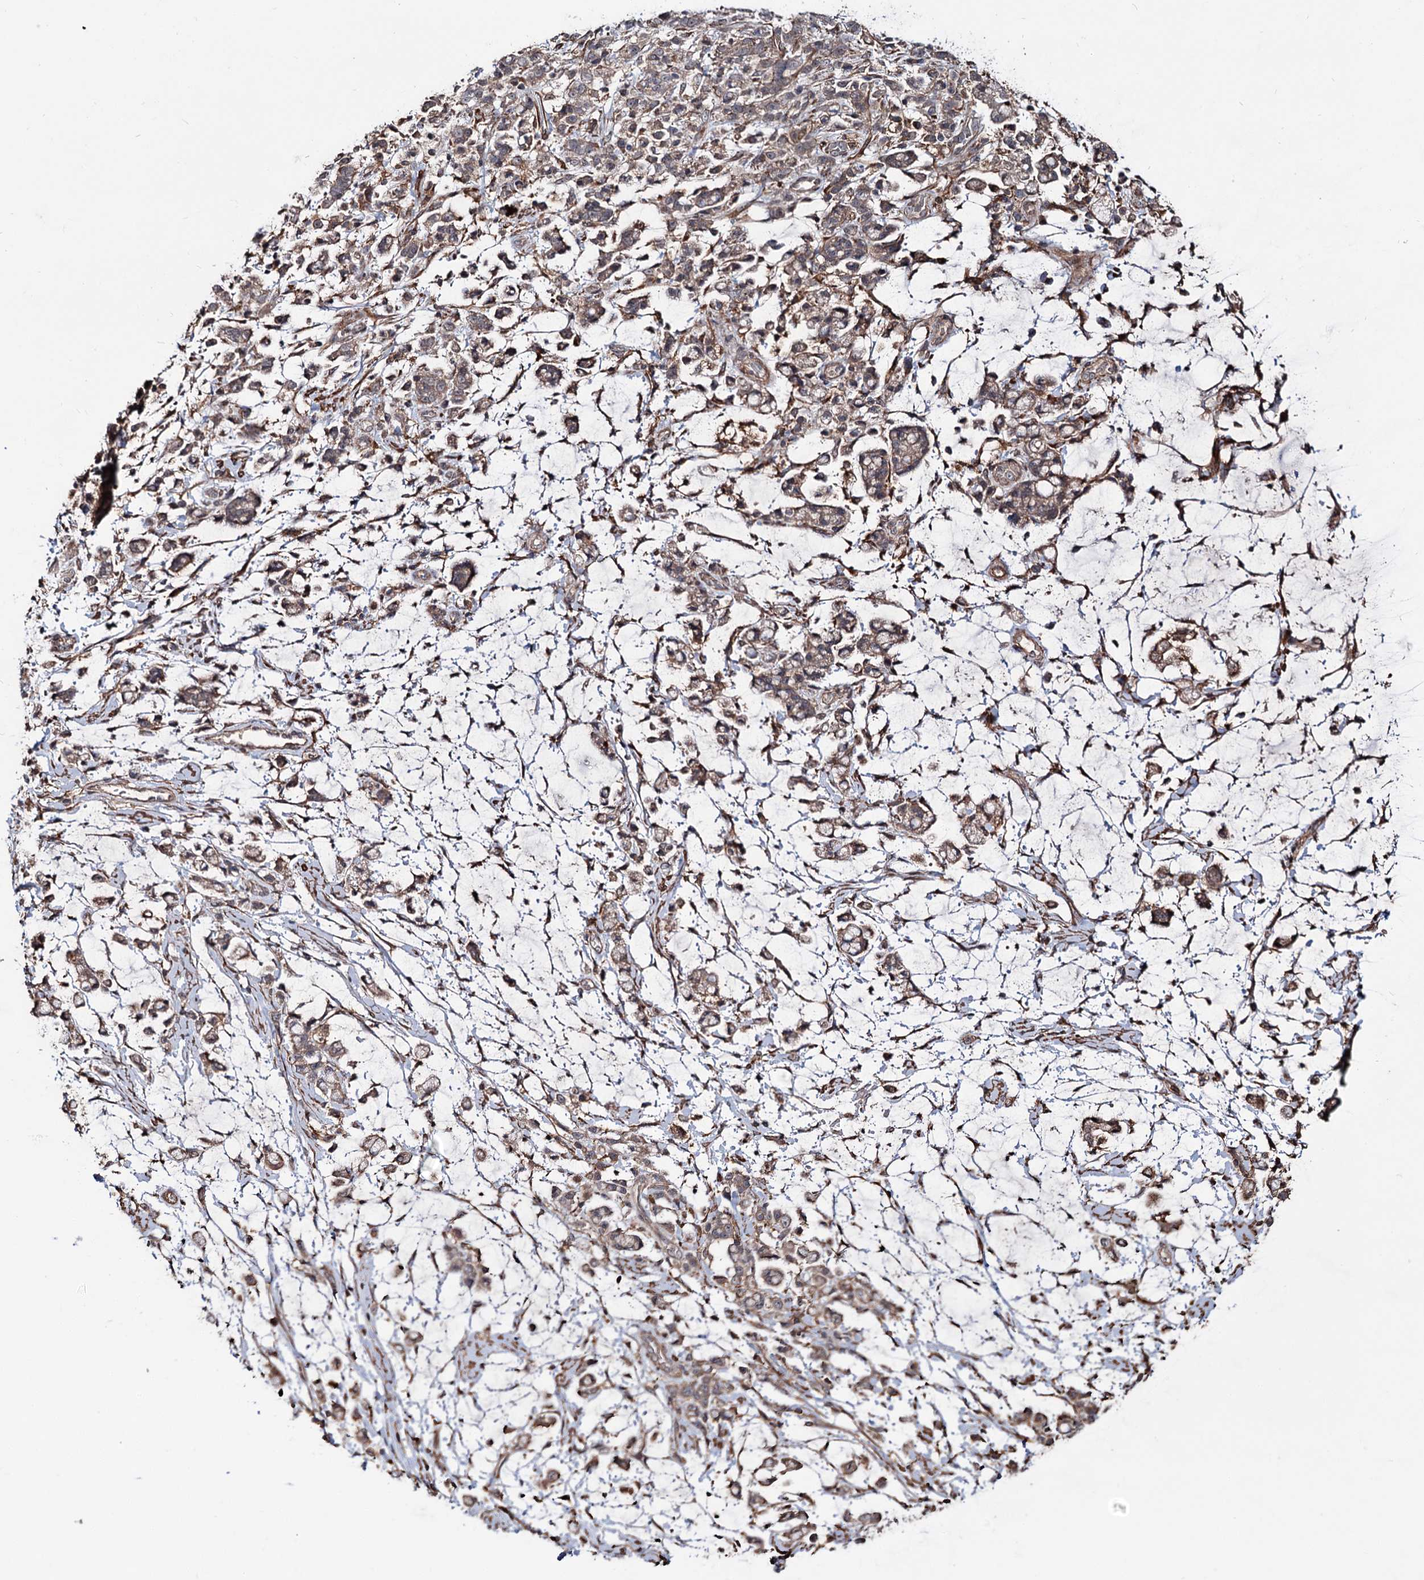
{"staining": {"intensity": "weak", "quantity": ">75%", "location": "cytoplasmic/membranous"}, "tissue": "stomach cancer", "cell_type": "Tumor cells", "image_type": "cancer", "snomed": [{"axis": "morphology", "description": "Adenocarcinoma, NOS"}, {"axis": "topography", "description": "Stomach"}], "caption": "DAB (3,3'-diaminobenzidine) immunohistochemical staining of human stomach cancer displays weak cytoplasmic/membranous protein positivity in about >75% of tumor cells.", "gene": "GRIP1", "patient": {"sex": "female", "age": 60}}